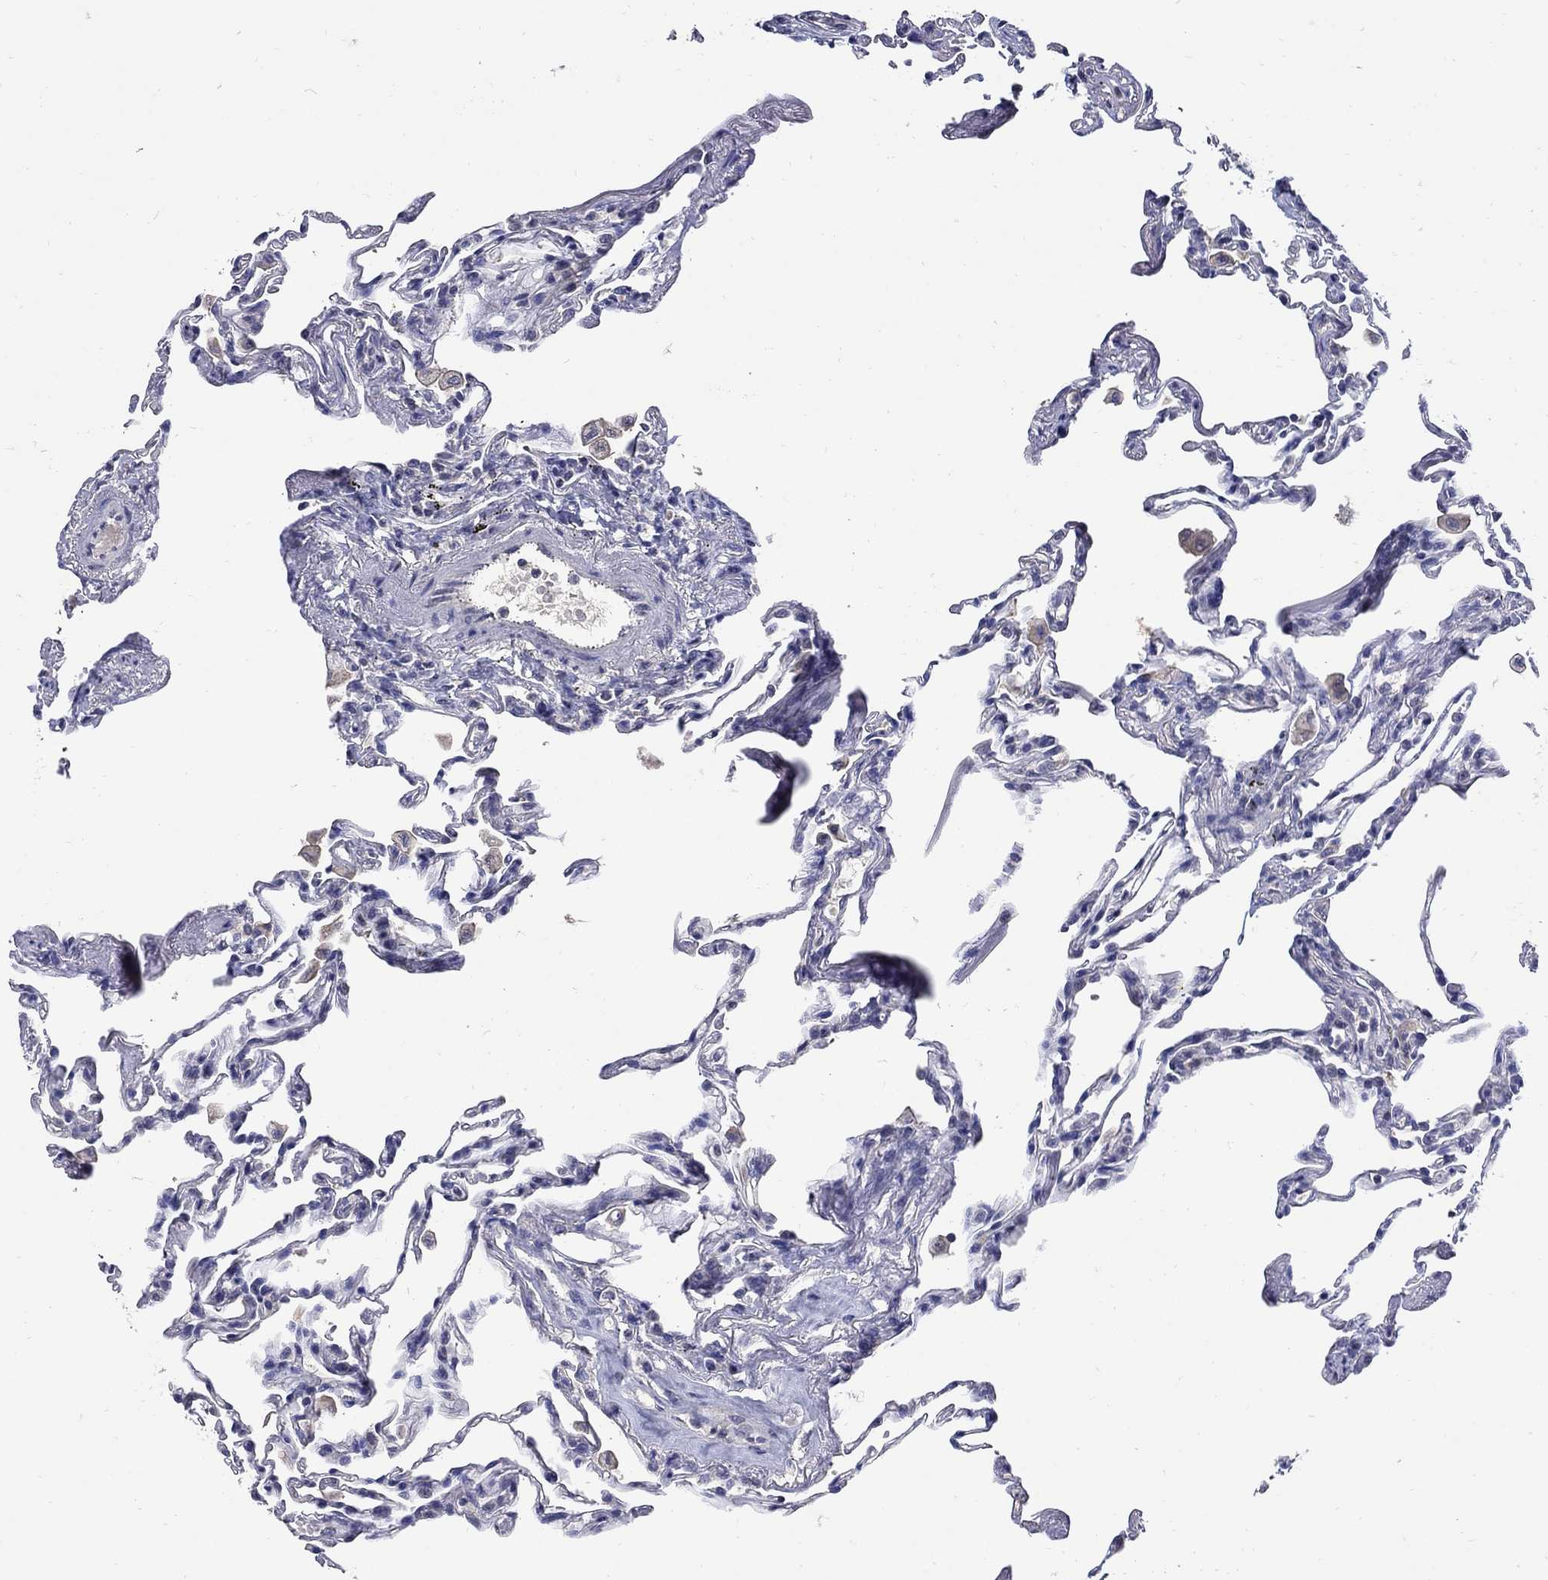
{"staining": {"intensity": "negative", "quantity": "none", "location": "none"}, "tissue": "lung", "cell_type": "Alveolar cells", "image_type": "normal", "snomed": [{"axis": "morphology", "description": "Normal tissue, NOS"}, {"axis": "topography", "description": "Lung"}], "caption": "IHC micrograph of unremarkable lung: human lung stained with DAB (3,3'-diaminobenzidine) exhibits no significant protein expression in alveolar cells.", "gene": "CETN1", "patient": {"sex": "female", "age": 57}}